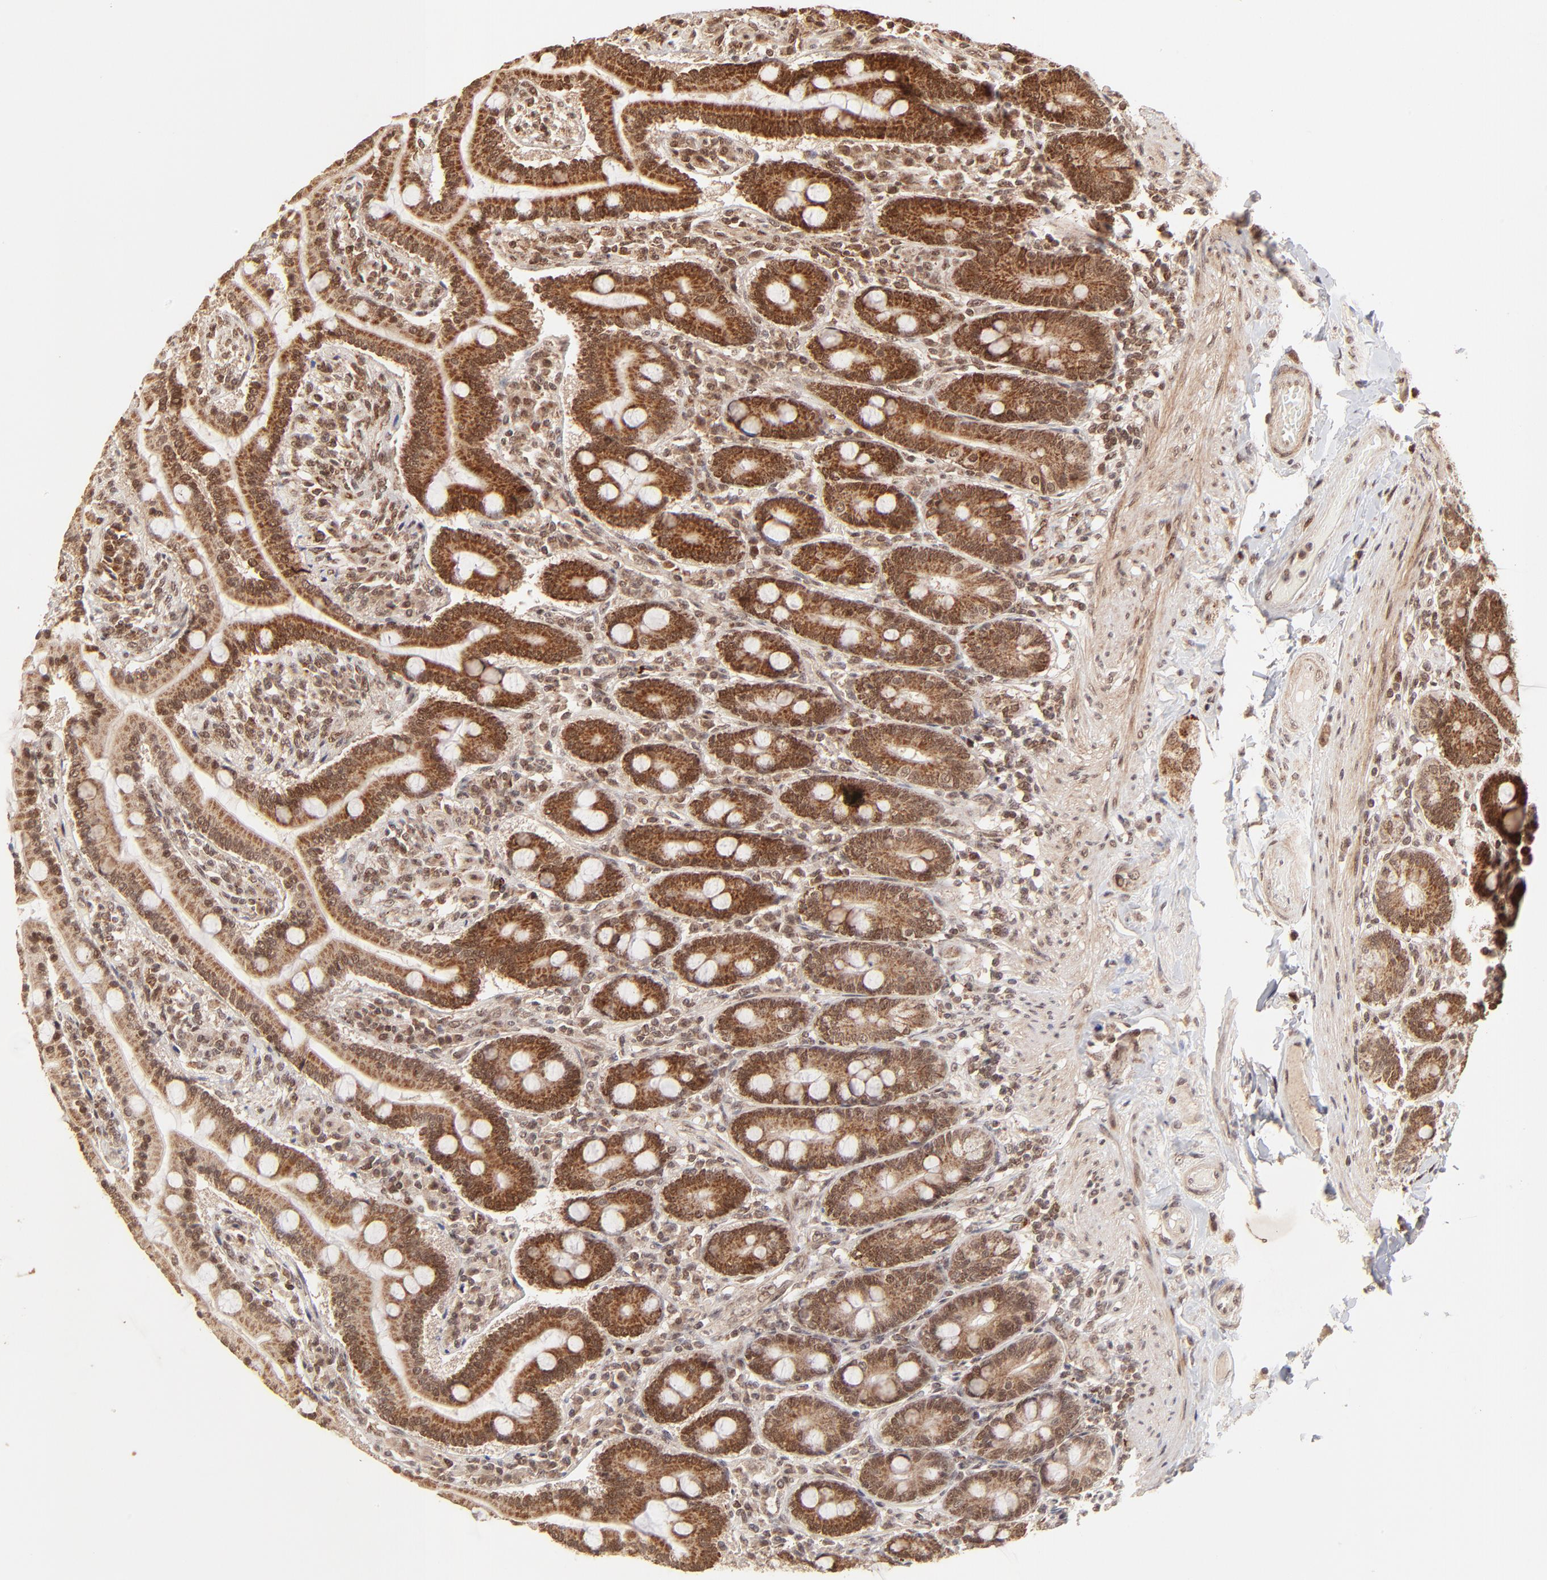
{"staining": {"intensity": "strong", "quantity": ">75%", "location": "cytoplasmic/membranous"}, "tissue": "duodenum", "cell_type": "Glandular cells", "image_type": "normal", "snomed": [{"axis": "morphology", "description": "Normal tissue, NOS"}, {"axis": "topography", "description": "Duodenum"}], "caption": "Glandular cells demonstrate high levels of strong cytoplasmic/membranous staining in about >75% of cells in benign human duodenum. Ihc stains the protein of interest in brown and the nuclei are stained blue.", "gene": "MED15", "patient": {"sex": "female", "age": 64}}